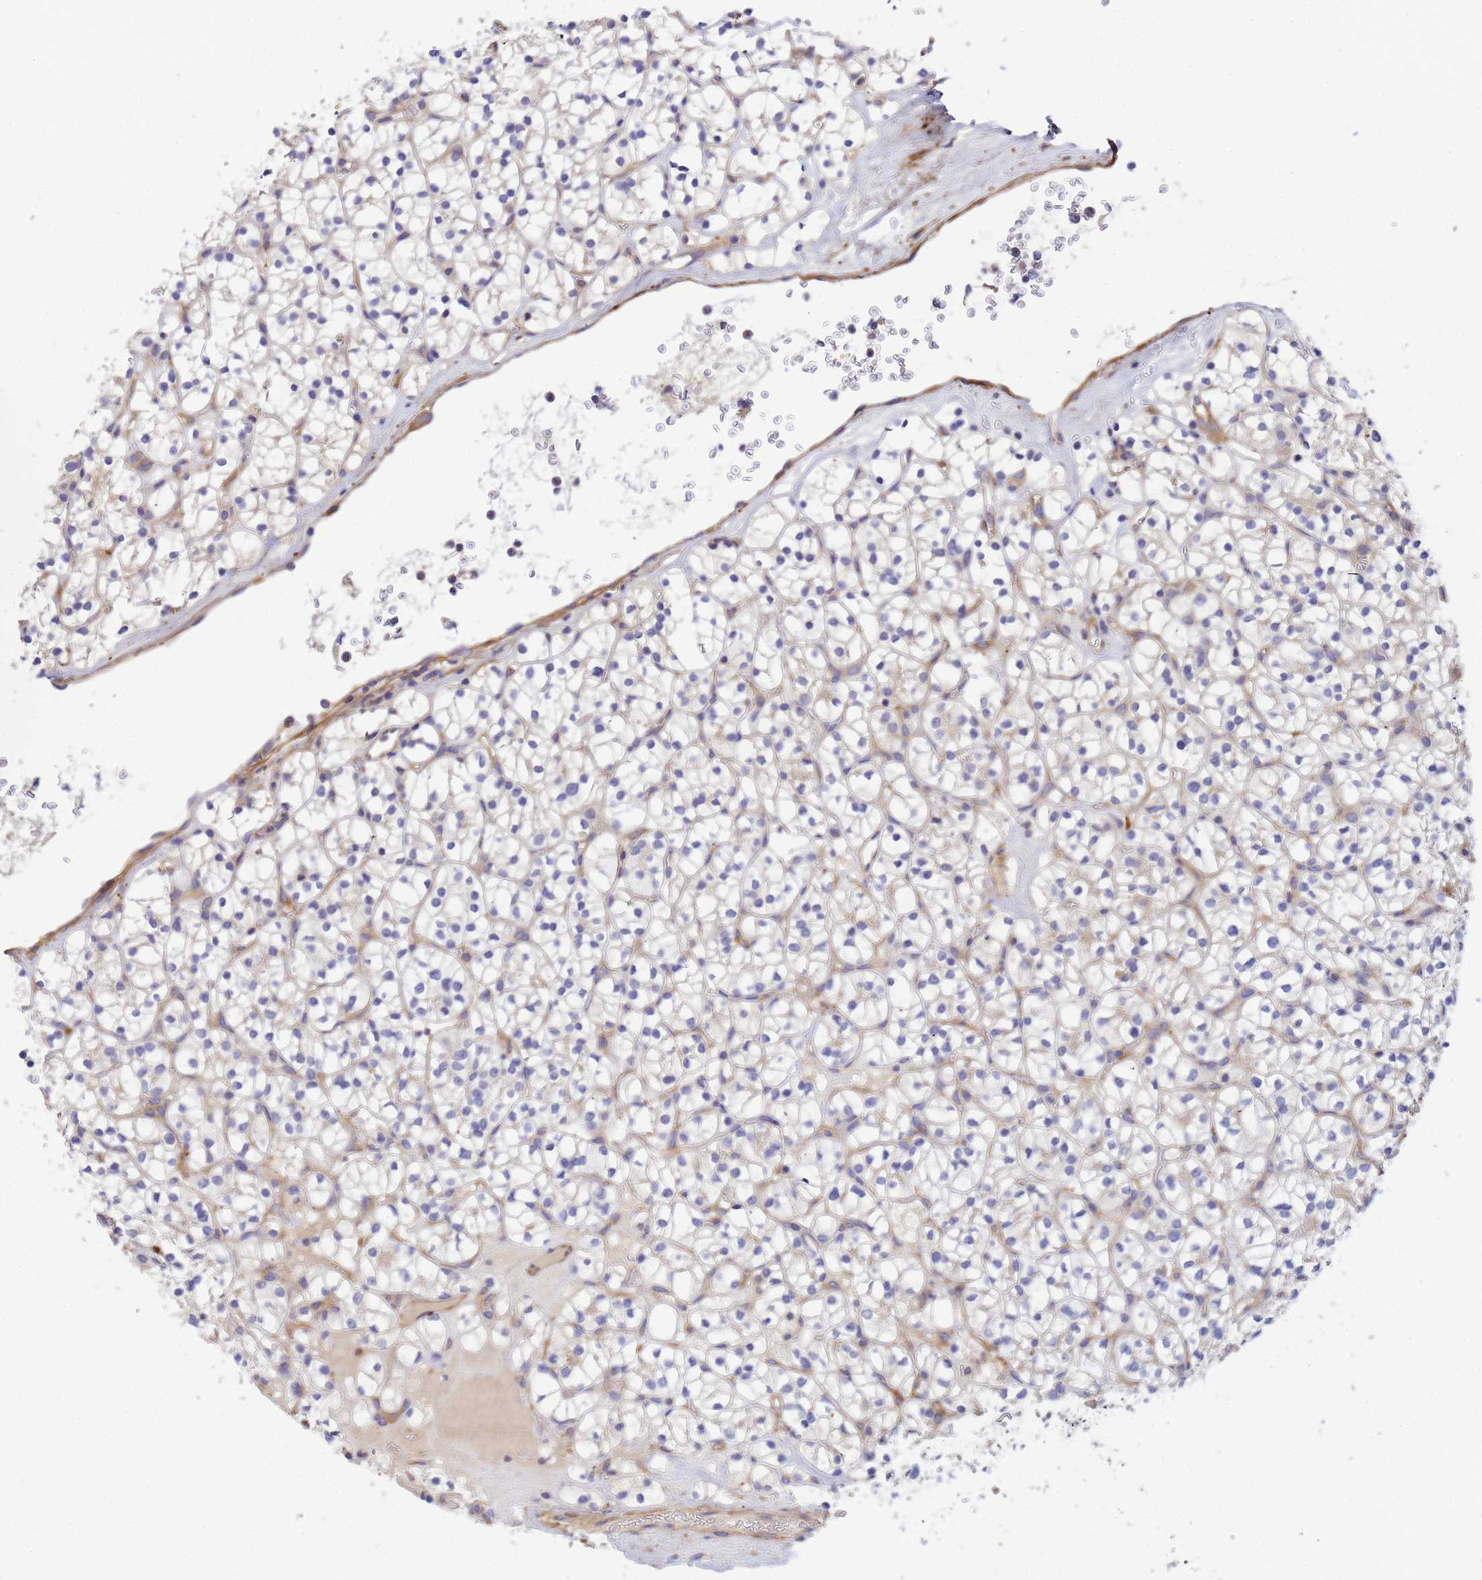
{"staining": {"intensity": "negative", "quantity": "none", "location": "none"}, "tissue": "renal cancer", "cell_type": "Tumor cells", "image_type": "cancer", "snomed": [{"axis": "morphology", "description": "Adenocarcinoma, NOS"}, {"axis": "topography", "description": "Kidney"}], "caption": "This is an IHC photomicrograph of human renal cancer (adenocarcinoma). There is no positivity in tumor cells.", "gene": "MYL12A", "patient": {"sex": "female", "age": 64}}